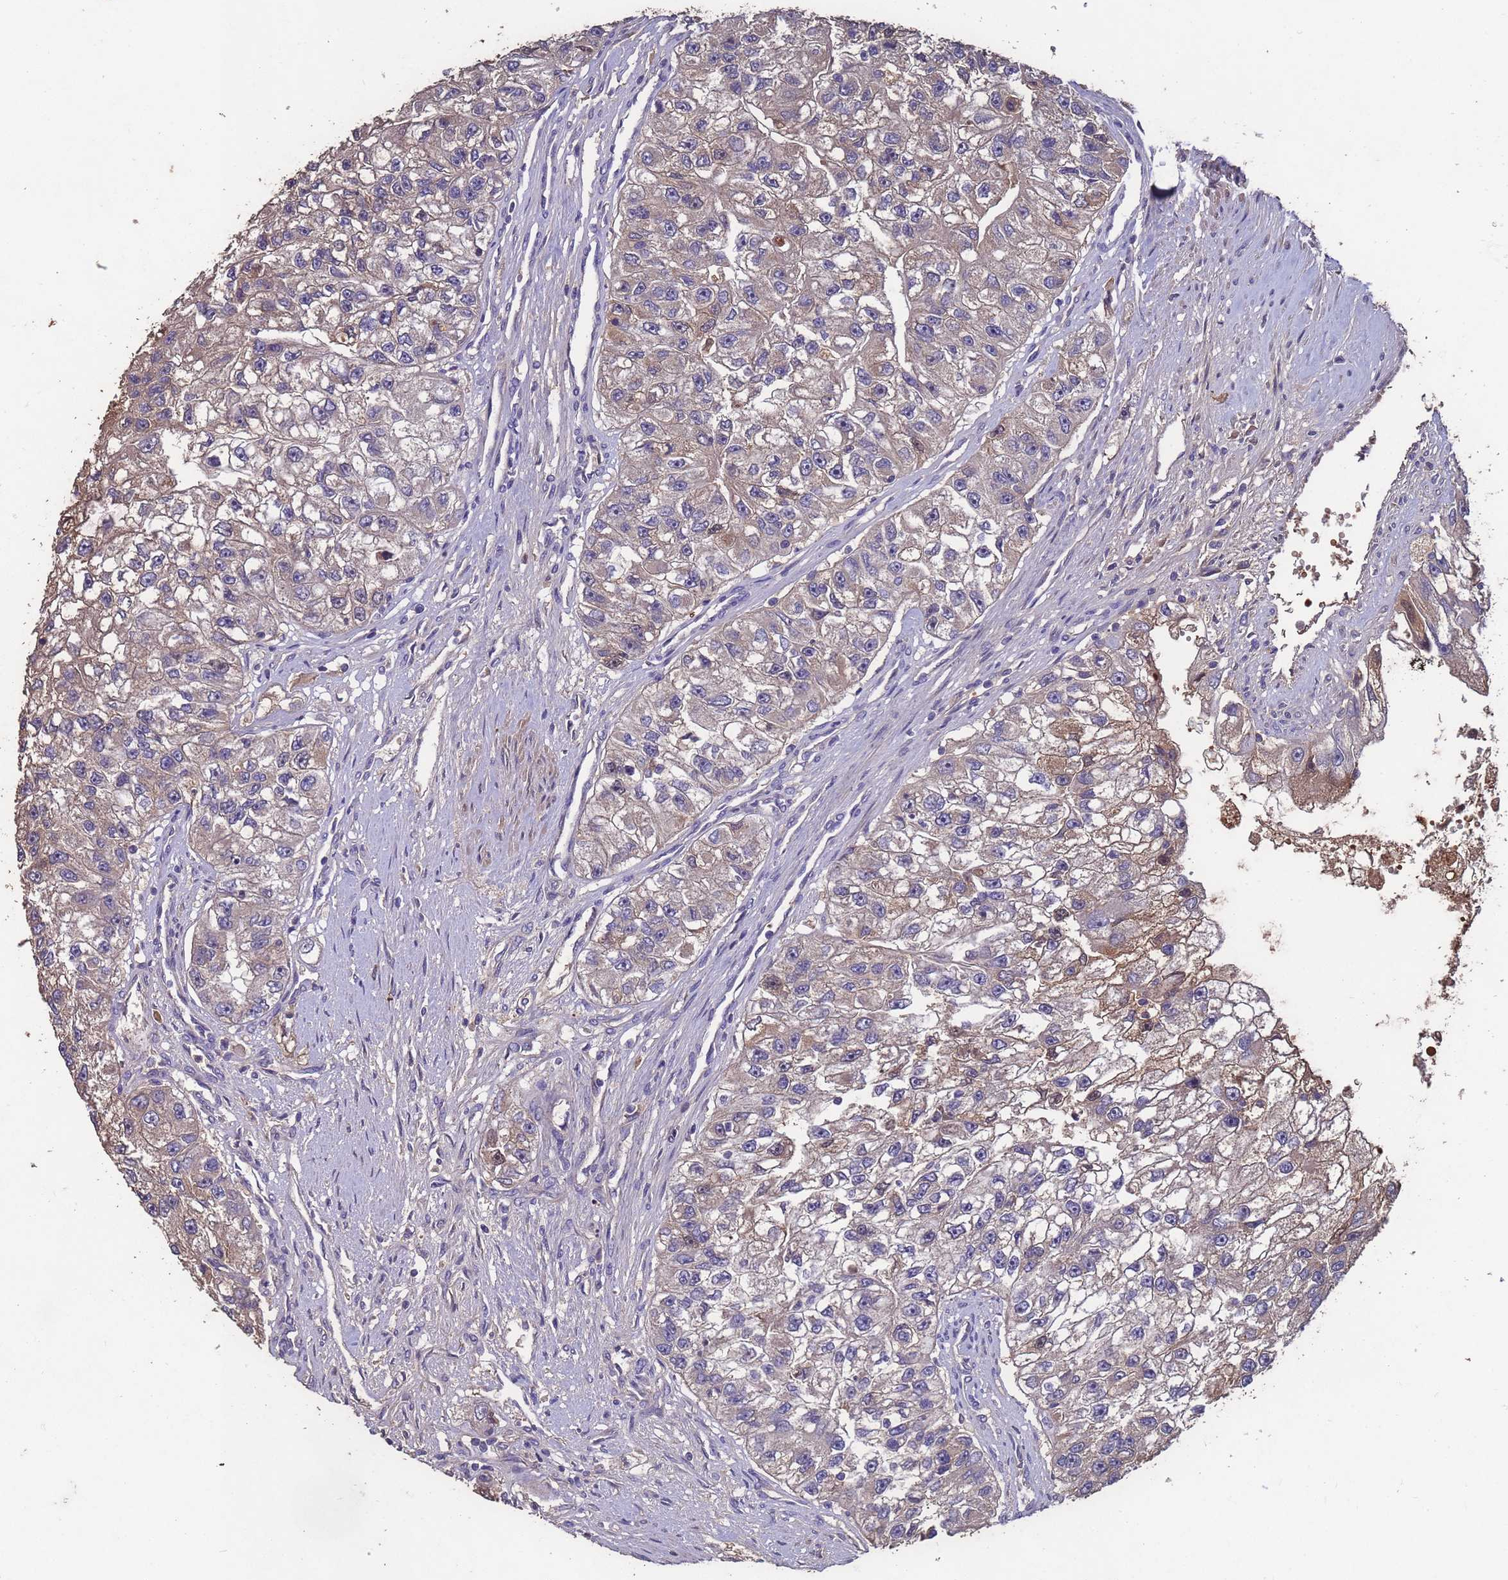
{"staining": {"intensity": "weak", "quantity": "<25%", "location": "cytoplasmic/membranous"}, "tissue": "renal cancer", "cell_type": "Tumor cells", "image_type": "cancer", "snomed": [{"axis": "morphology", "description": "Adenocarcinoma, NOS"}, {"axis": "topography", "description": "Kidney"}], "caption": "High magnification brightfield microscopy of renal adenocarcinoma stained with DAB (3,3'-diaminobenzidine) (brown) and counterstained with hematoxylin (blue): tumor cells show no significant expression.", "gene": "CCDC184", "patient": {"sex": "male", "age": 63}}